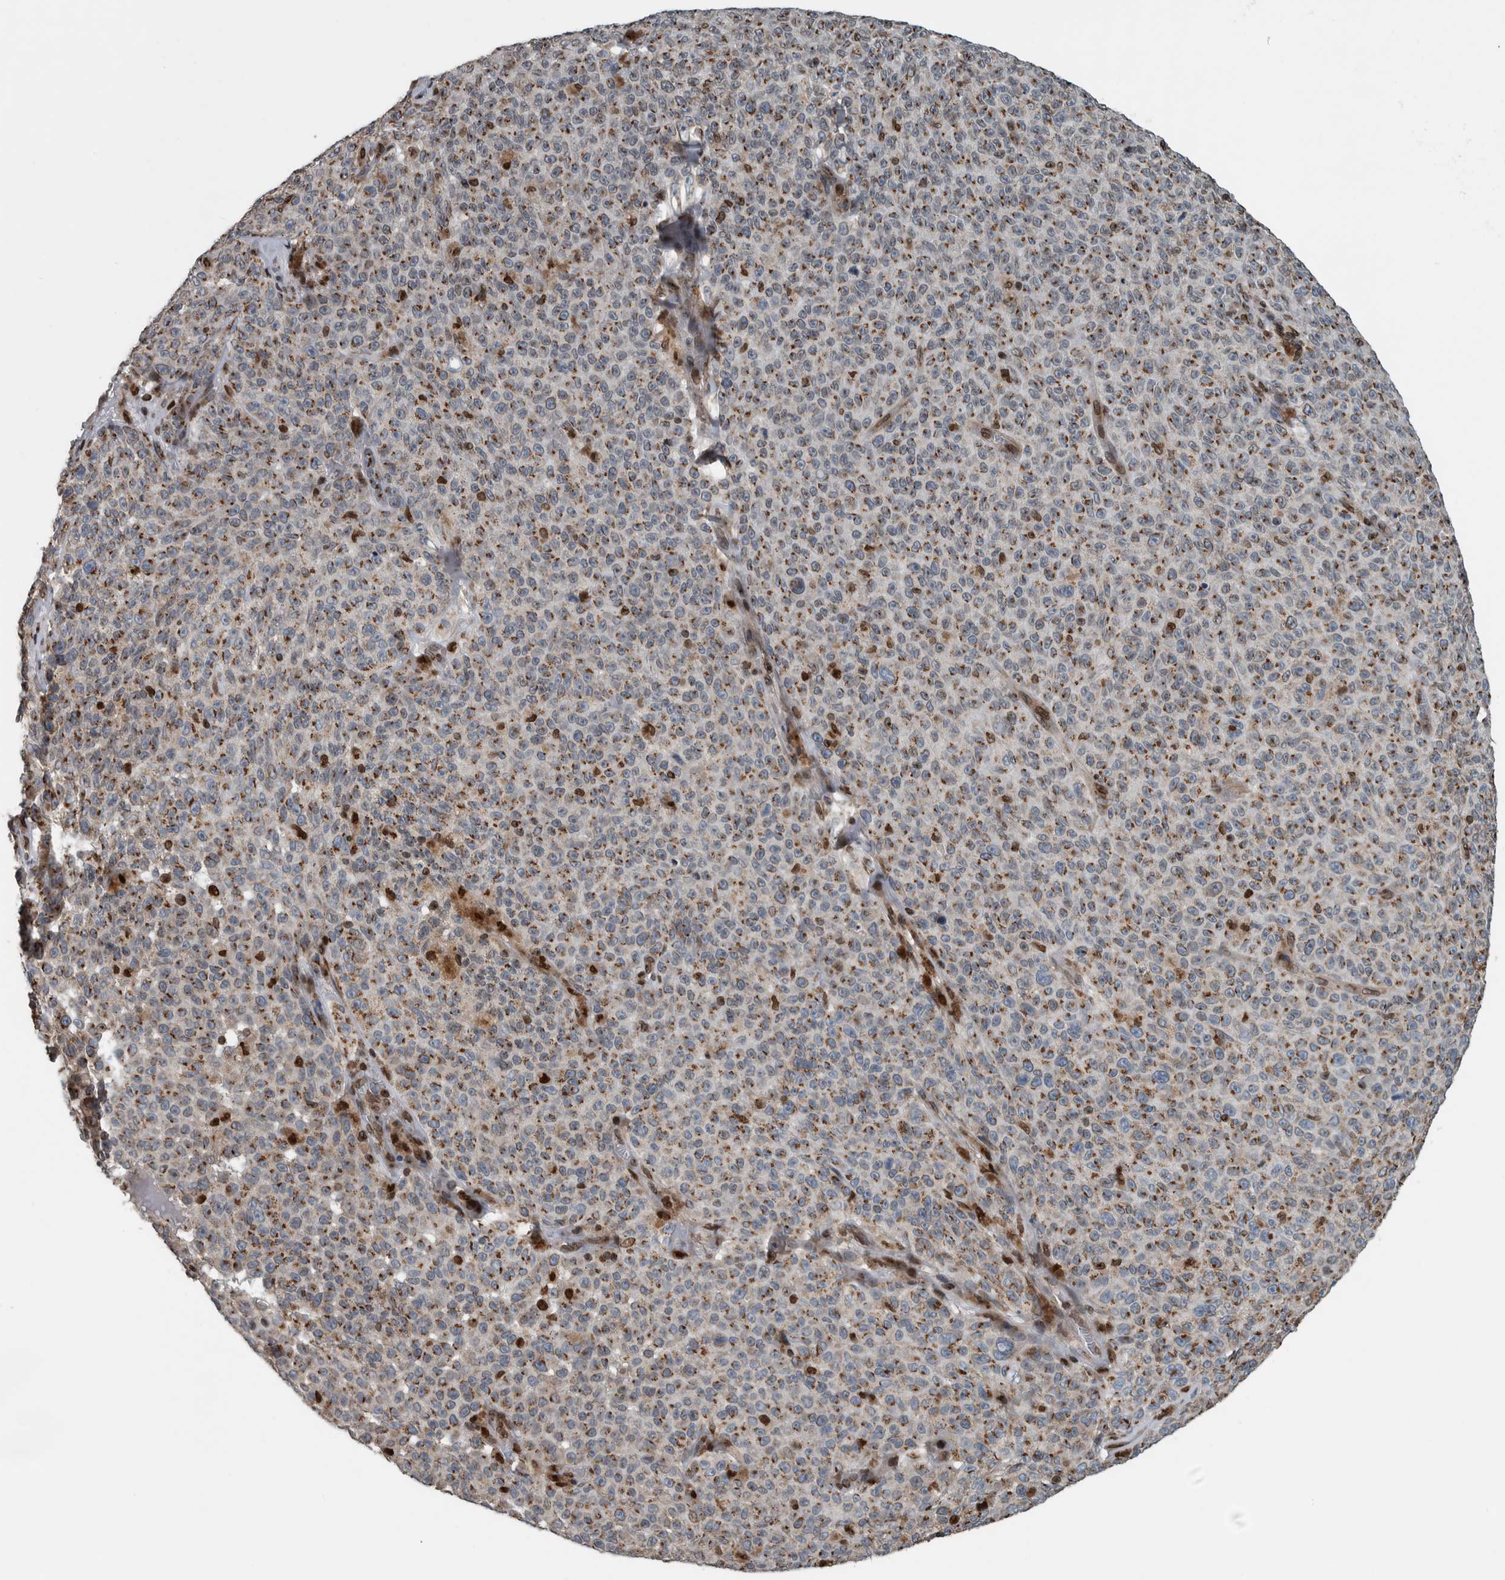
{"staining": {"intensity": "moderate", "quantity": "25%-75%", "location": "cytoplasmic/membranous,nuclear"}, "tissue": "melanoma", "cell_type": "Tumor cells", "image_type": "cancer", "snomed": [{"axis": "morphology", "description": "Malignant melanoma, NOS"}, {"axis": "topography", "description": "Skin"}], "caption": "Tumor cells demonstrate medium levels of moderate cytoplasmic/membranous and nuclear positivity in approximately 25%-75% of cells in human malignant melanoma.", "gene": "FAM135B", "patient": {"sex": "female", "age": 82}}